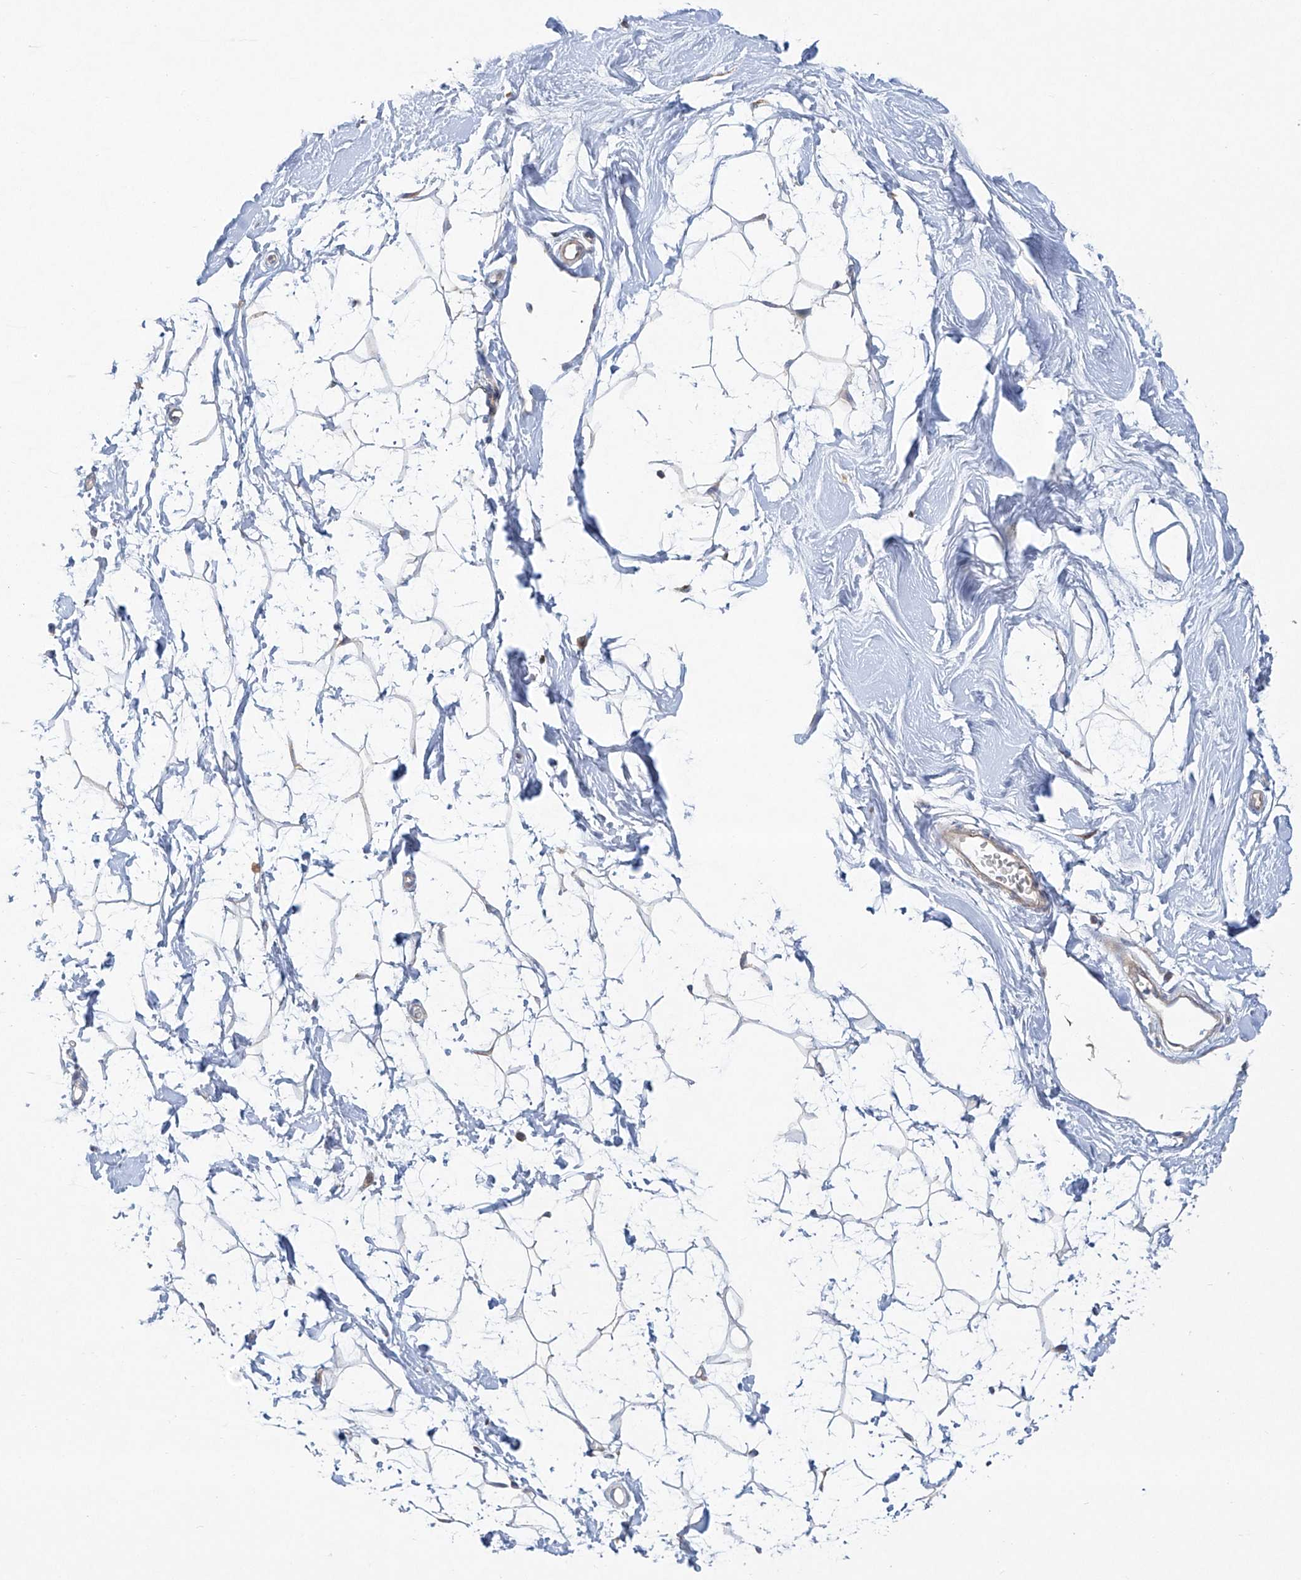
{"staining": {"intensity": "negative", "quantity": "none", "location": "none"}, "tissue": "breast", "cell_type": "Adipocytes", "image_type": "normal", "snomed": [{"axis": "morphology", "description": "Normal tissue, NOS"}, {"axis": "topography", "description": "Breast"}], "caption": "This is an IHC histopathology image of normal breast. There is no positivity in adipocytes.", "gene": "KLC4", "patient": {"sex": "female", "age": 26}}